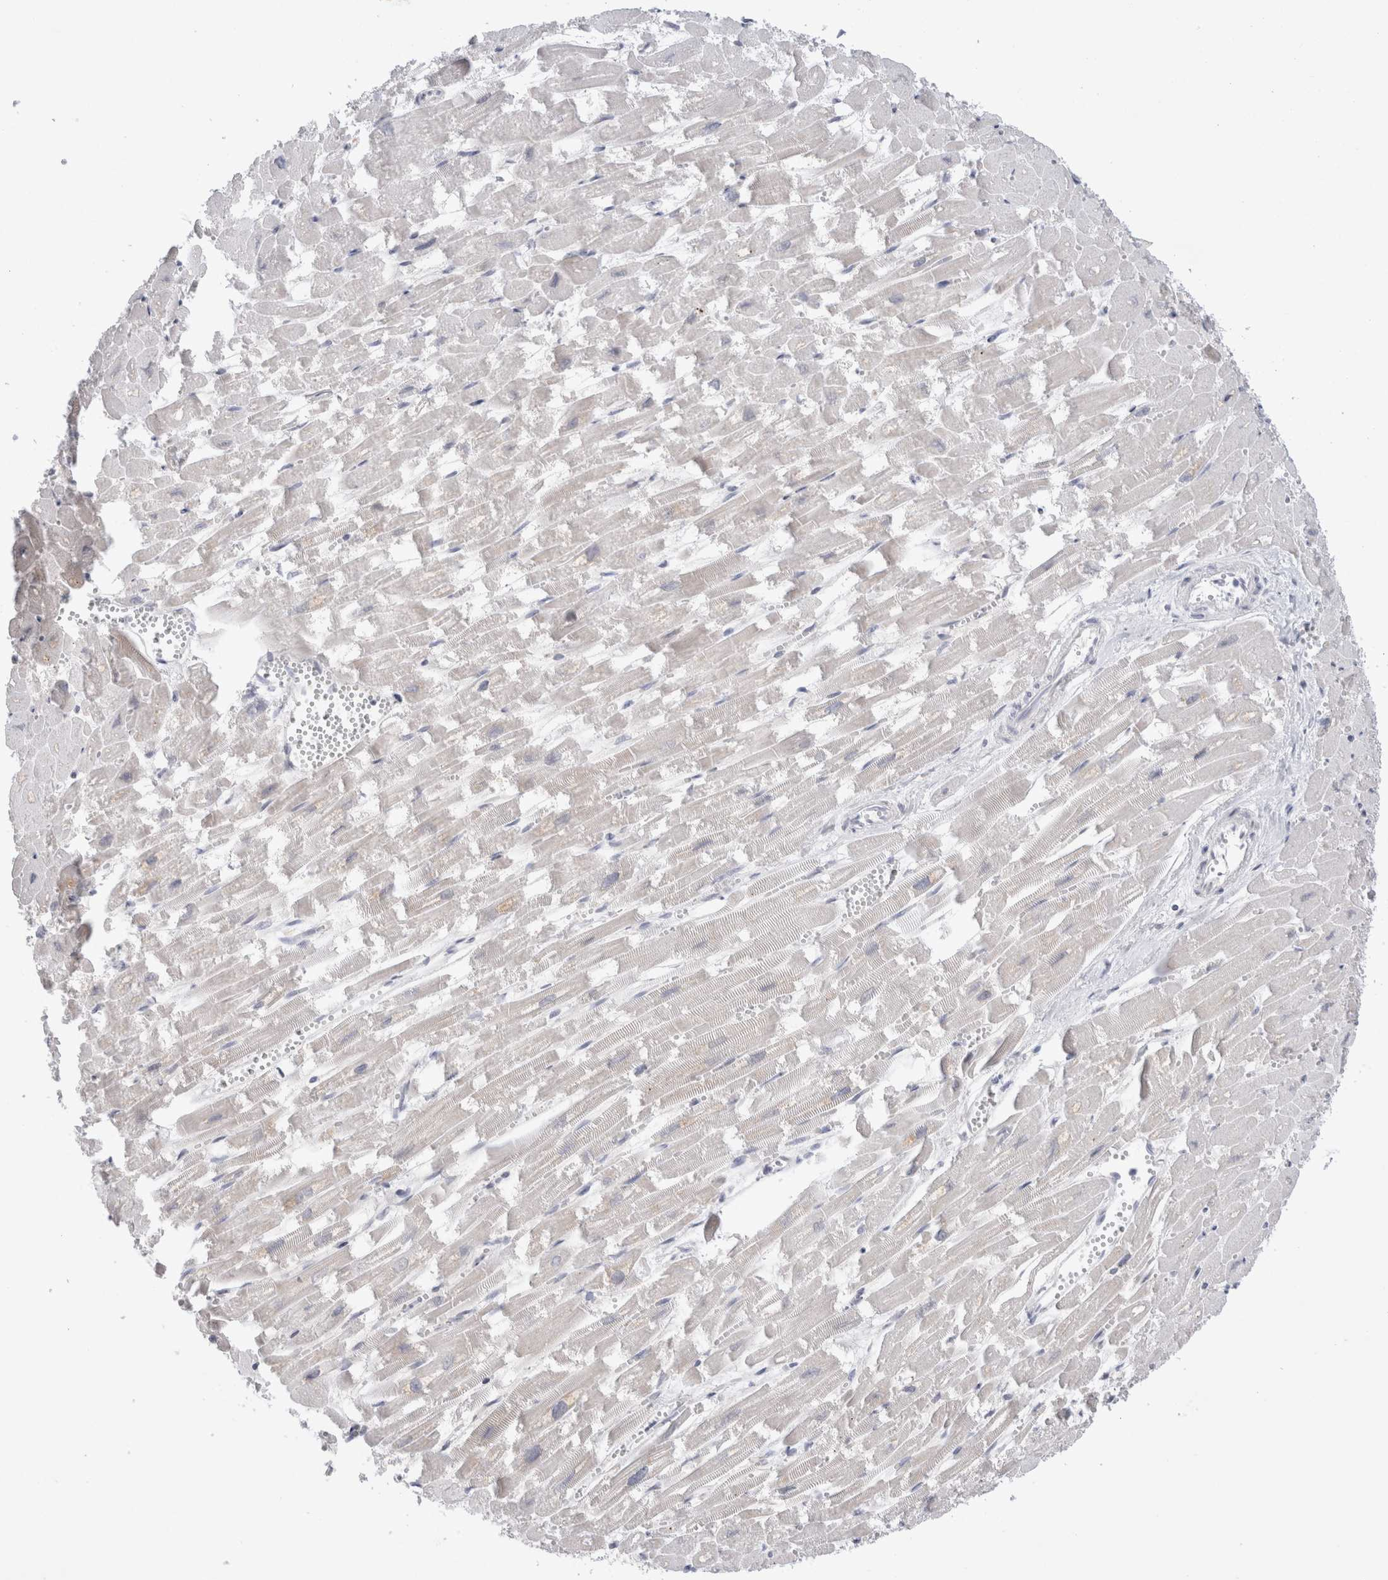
{"staining": {"intensity": "negative", "quantity": "none", "location": "none"}, "tissue": "heart muscle", "cell_type": "Cardiomyocytes", "image_type": "normal", "snomed": [{"axis": "morphology", "description": "Normal tissue, NOS"}, {"axis": "topography", "description": "Heart"}], "caption": "DAB (3,3'-diaminobenzidine) immunohistochemical staining of benign heart muscle shows no significant staining in cardiomyocytes. (DAB (3,3'-diaminobenzidine) IHC, high magnification).", "gene": "CERS5", "patient": {"sex": "male", "age": 54}}